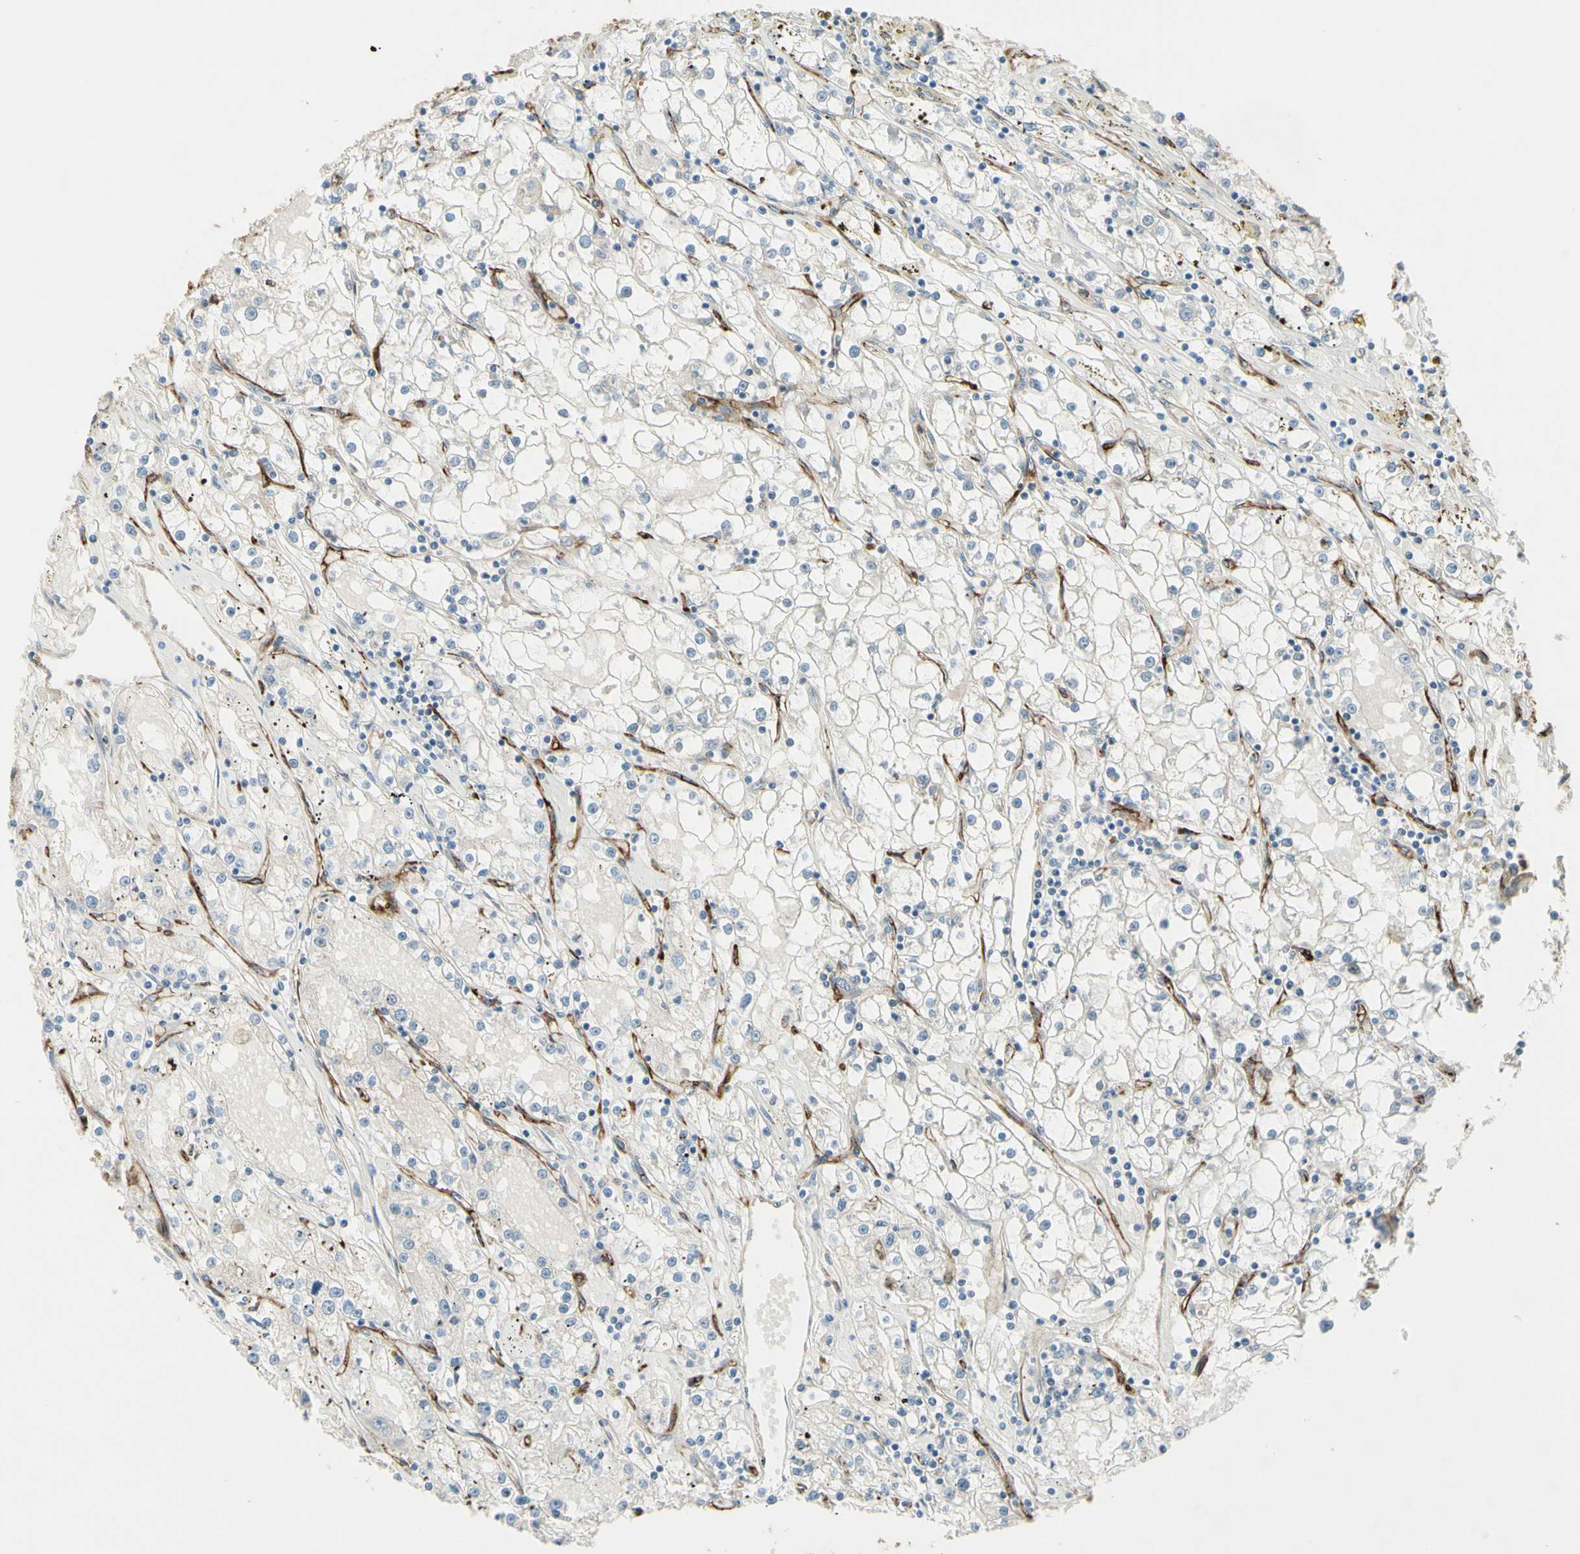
{"staining": {"intensity": "negative", "quantity": "none", "location": "none"}, "tissue": "renal cancer", "cell_type": "Tumor cells", "image_type": "cancer", "snomed": [{"axis": "morphology", "description": "Adenocarcinoma, NOS"}, {"axis": "topography", "description": "Kidney"}], "caption": "Immunohistochemistry photomicrograph of renal adenocarcinoma stained for a protein (brown), which demonstrates no positivity in tumor cells.", "gene": "TRAF2", "patient": {"sex": "male", "age": 56}}